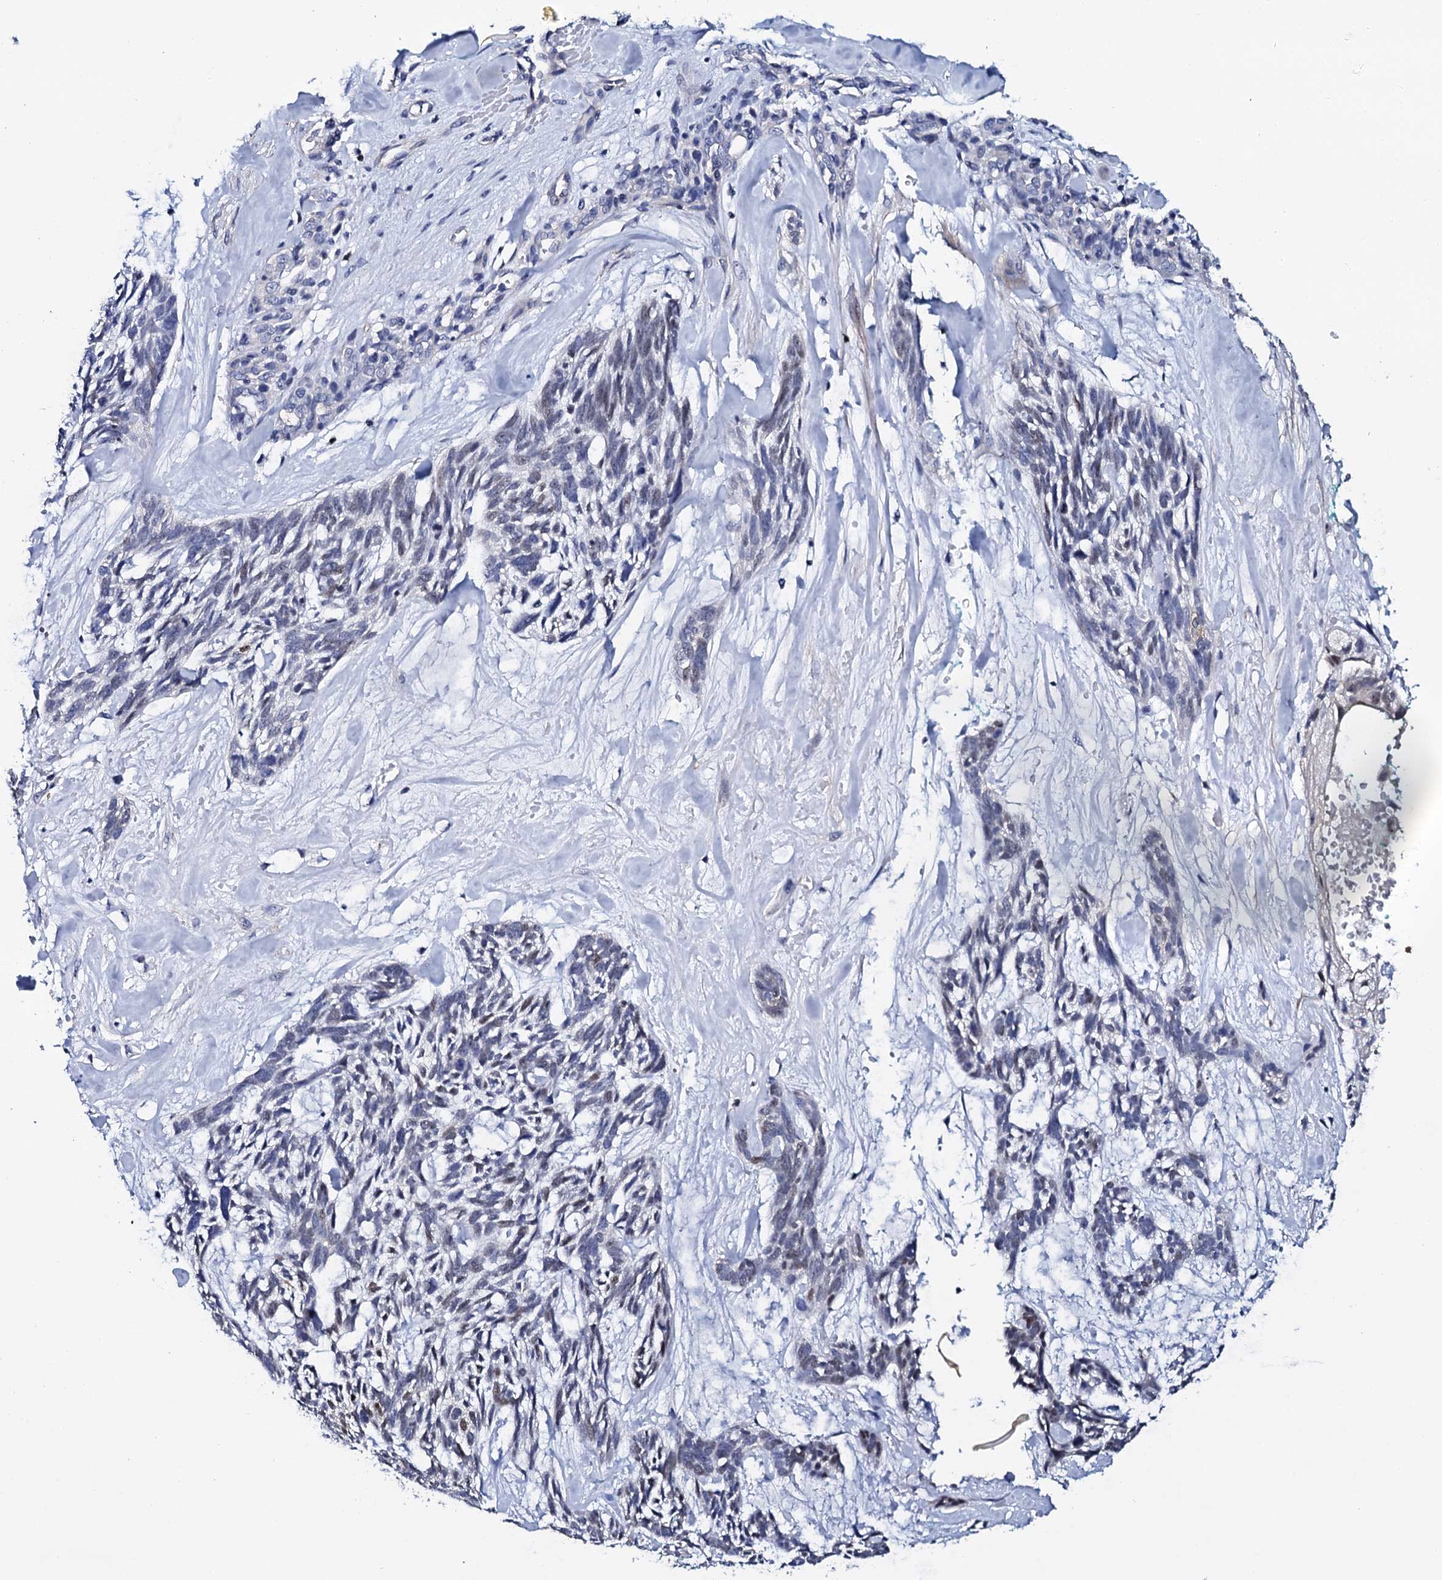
{"staining": {"intensity": "negative", "quantity": "none", "location": "none"}, "tissue": "skin cancer", "cell_type": "Tumor cells", "image_type": "cancer", "snomed": [{"axis": "morphology", "description": "Basal cell carcinoma"}, {"axis": "topography", "description": "Skin"}], "caption": "Micrograph shows no protein positivity in tumor cells of skin cancer (basal cell carcinoma) tissue.", "gene": "NPM2", "patient": {"sex": "male", "age": 88}}